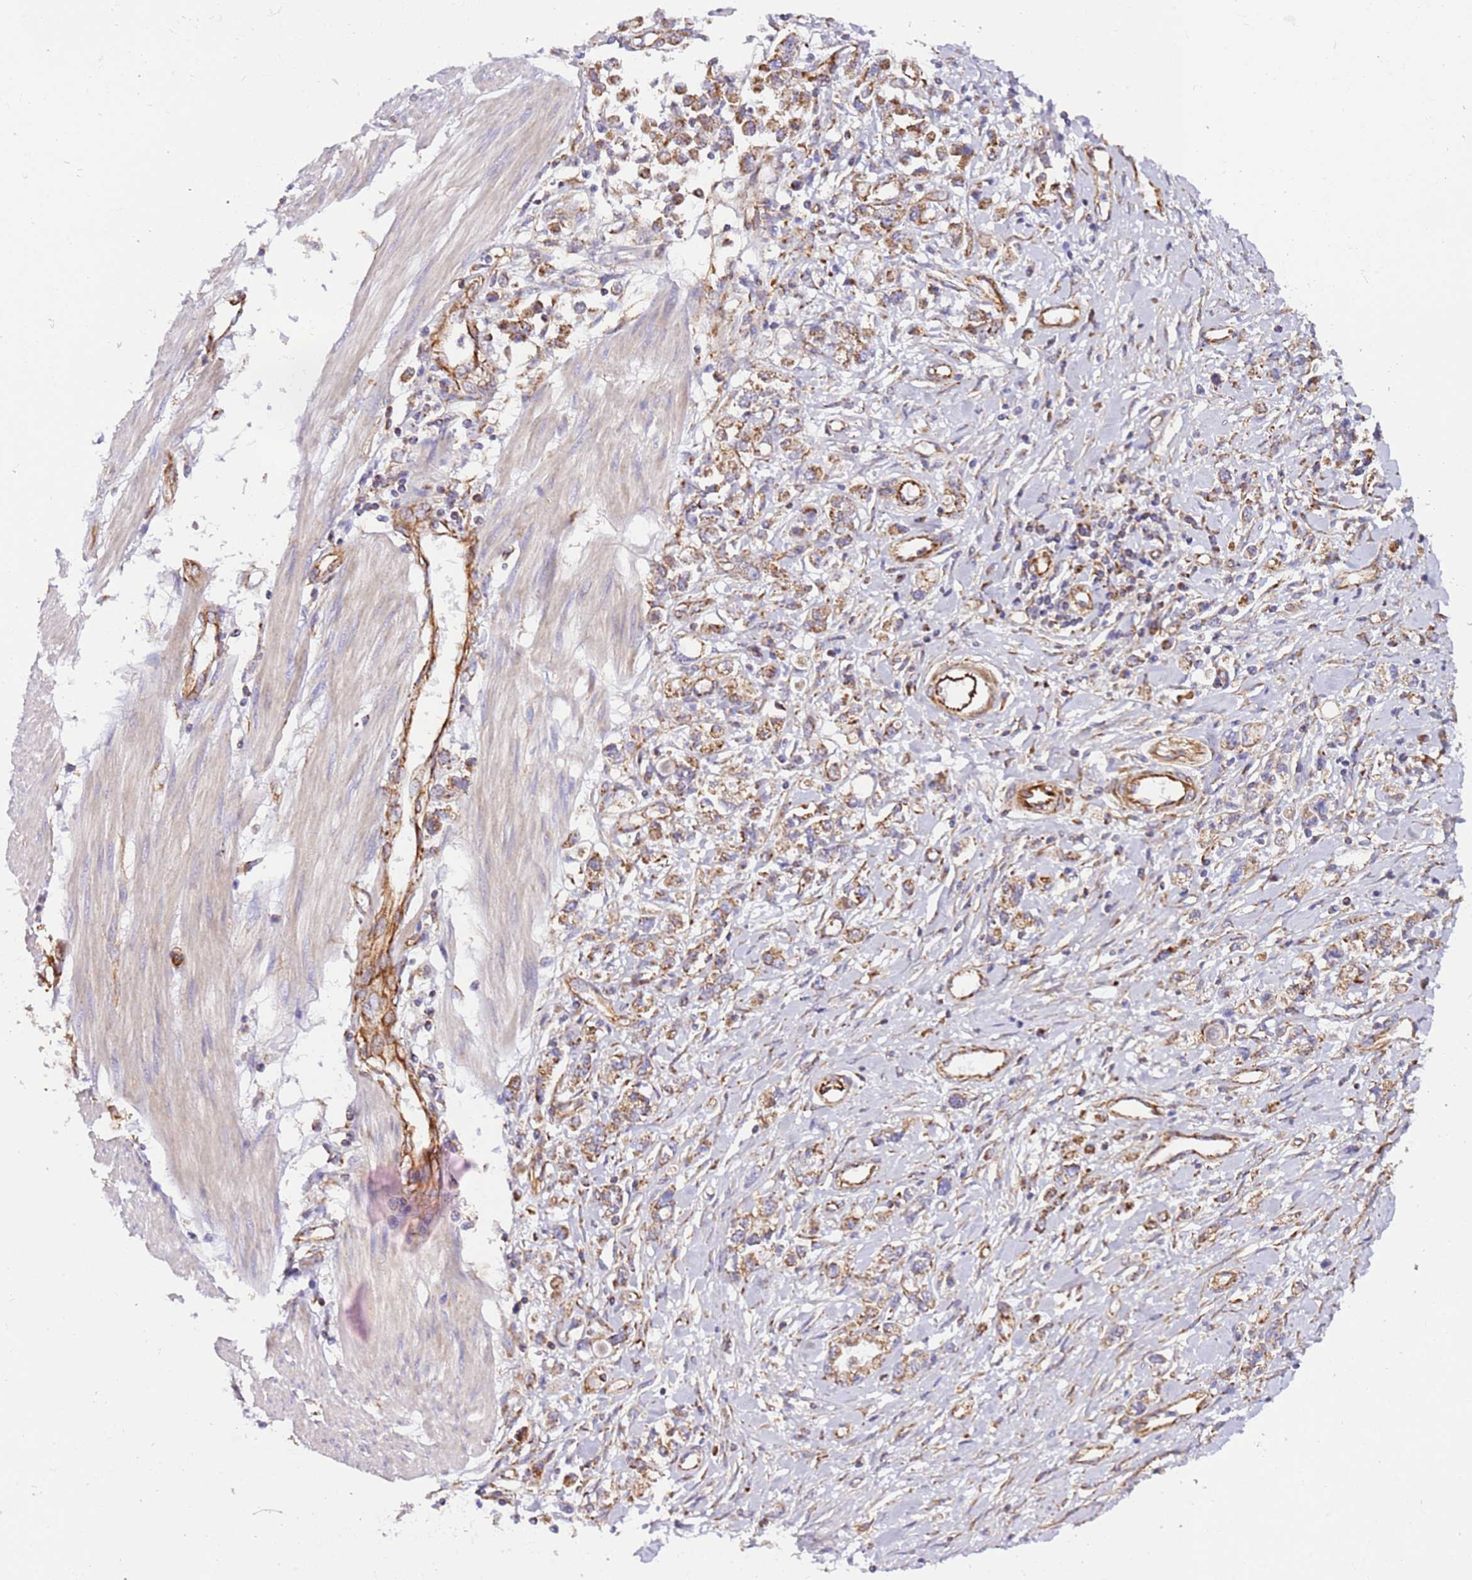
{"staining": {"intensity": "moderate", "quantity": ">75%", "location": "cytoplasmic/membranous"}, "tissue": "stomach cancer", "cell_type": "Tumor cells", "image_type": "cancer", "snomed": [{"axis": "morphology", "description": "Adenocarcinoma, NOS"}, {"axis": "topography", "description": "Stomach"}], "caption": "There is medium levels of moderate cytoplasmic/membranous staining in tumor cells of adenocarcinoma (stomach), as demonstrated by immunohistochemical staining (brown color).", "gene": "MRPL20", "patient": {"sex": "female", "age": 76}}